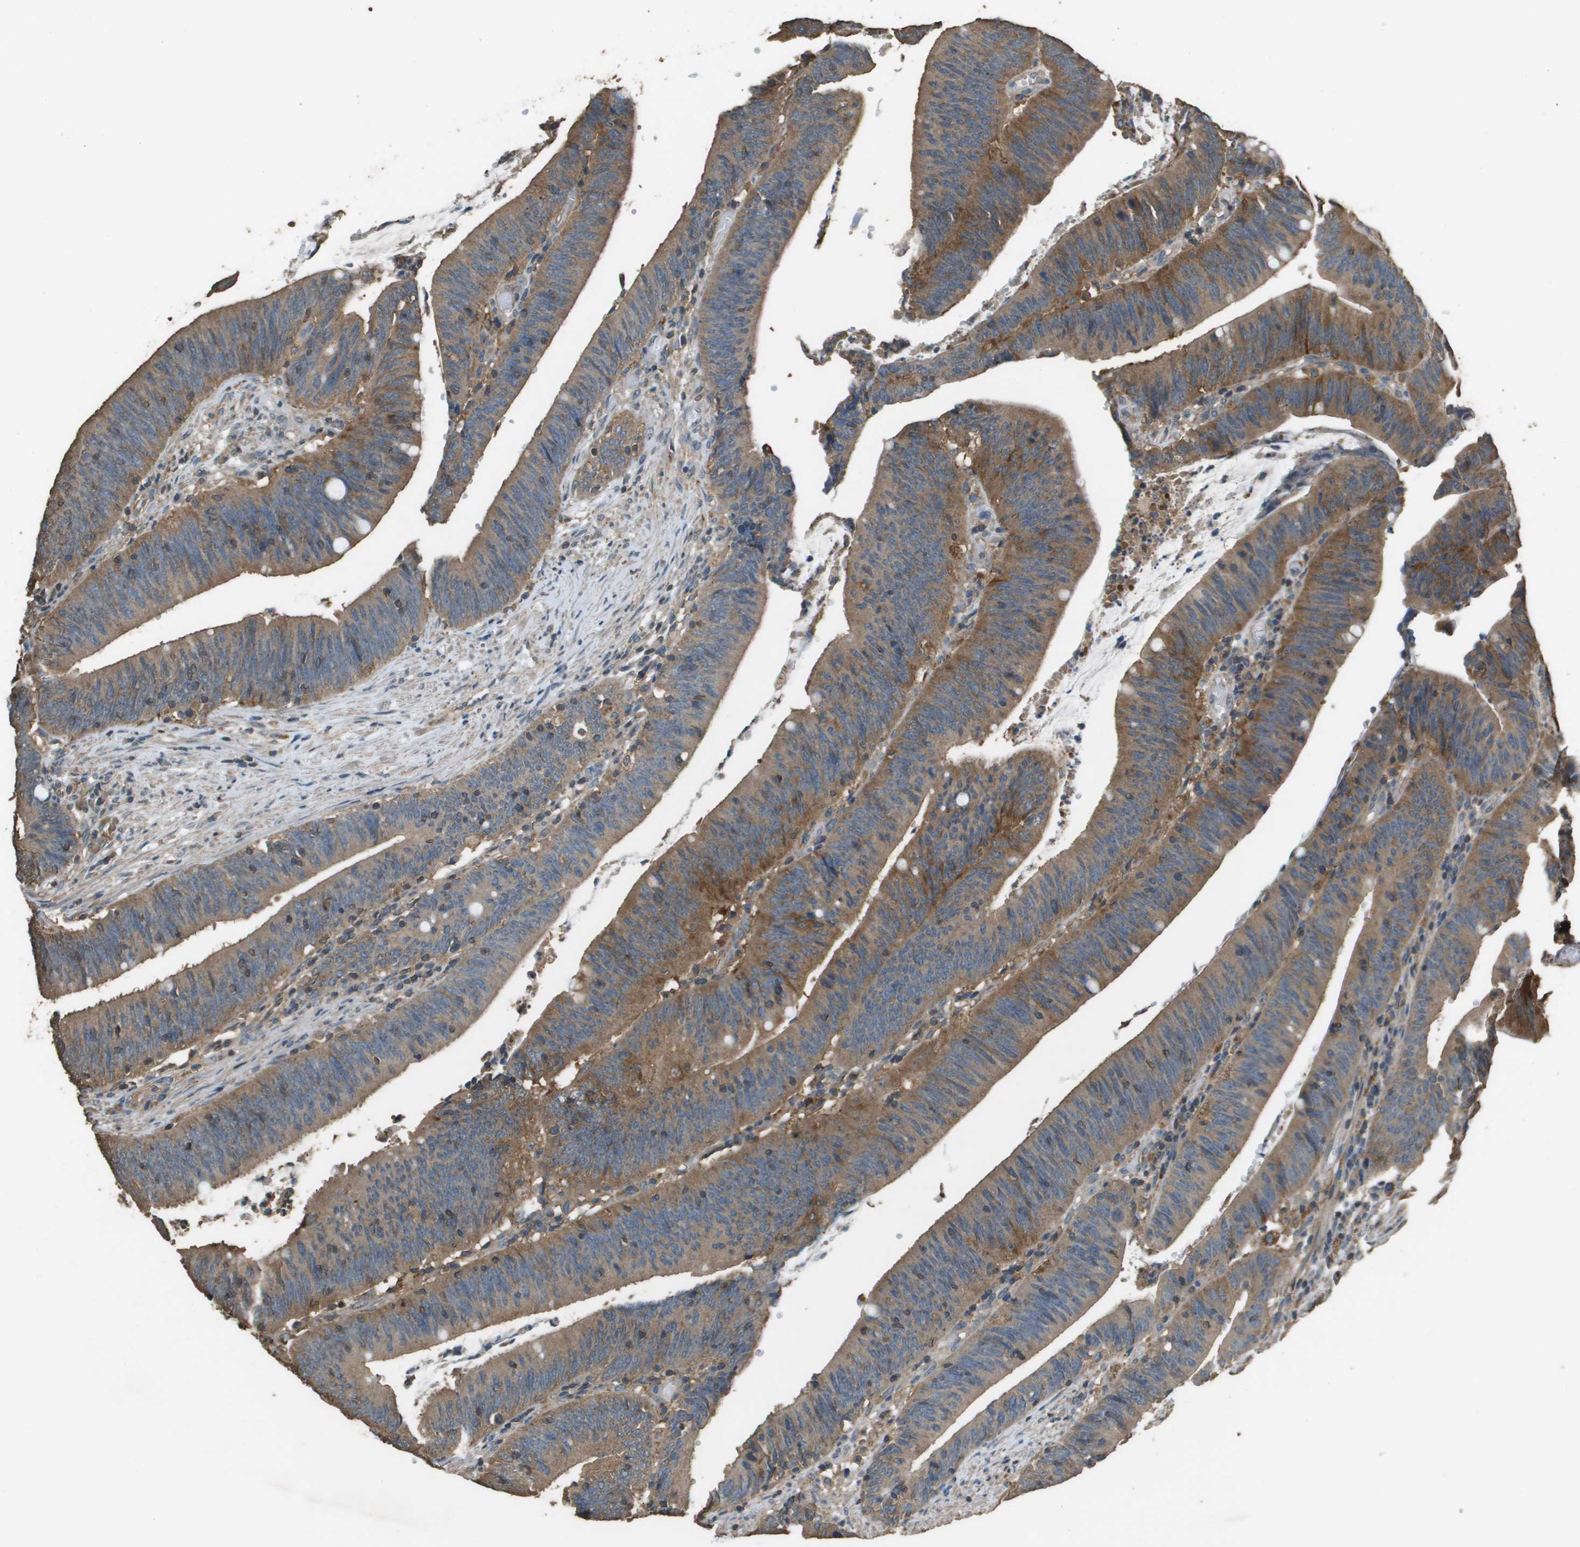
{"staining": {"intensity": "moderate", "quantity": ">75%", "location": "cytoplasmic/membranous"}, "tissue": "colorectal cancer", "cell_type": "Tumor cells", "image_type": "cancer", "snomed": [{"axis": "morphology", "description": "Normal tissue, NOS"}, {"axis": "morphology", "description": "Adenocarcinoma, NOS"}, {"axis": "topography", "description": "Rectum"}], "caption": "The histopathology image demonstrates immunohistochemical staining of colorectal cancer (adenocarcinoma). There is moderate cytoplasmic/membranous expression is identified in about >75% of tumor cells.", "gene": "MS4A7", "patient": {"sex": "female", "age": 66}}